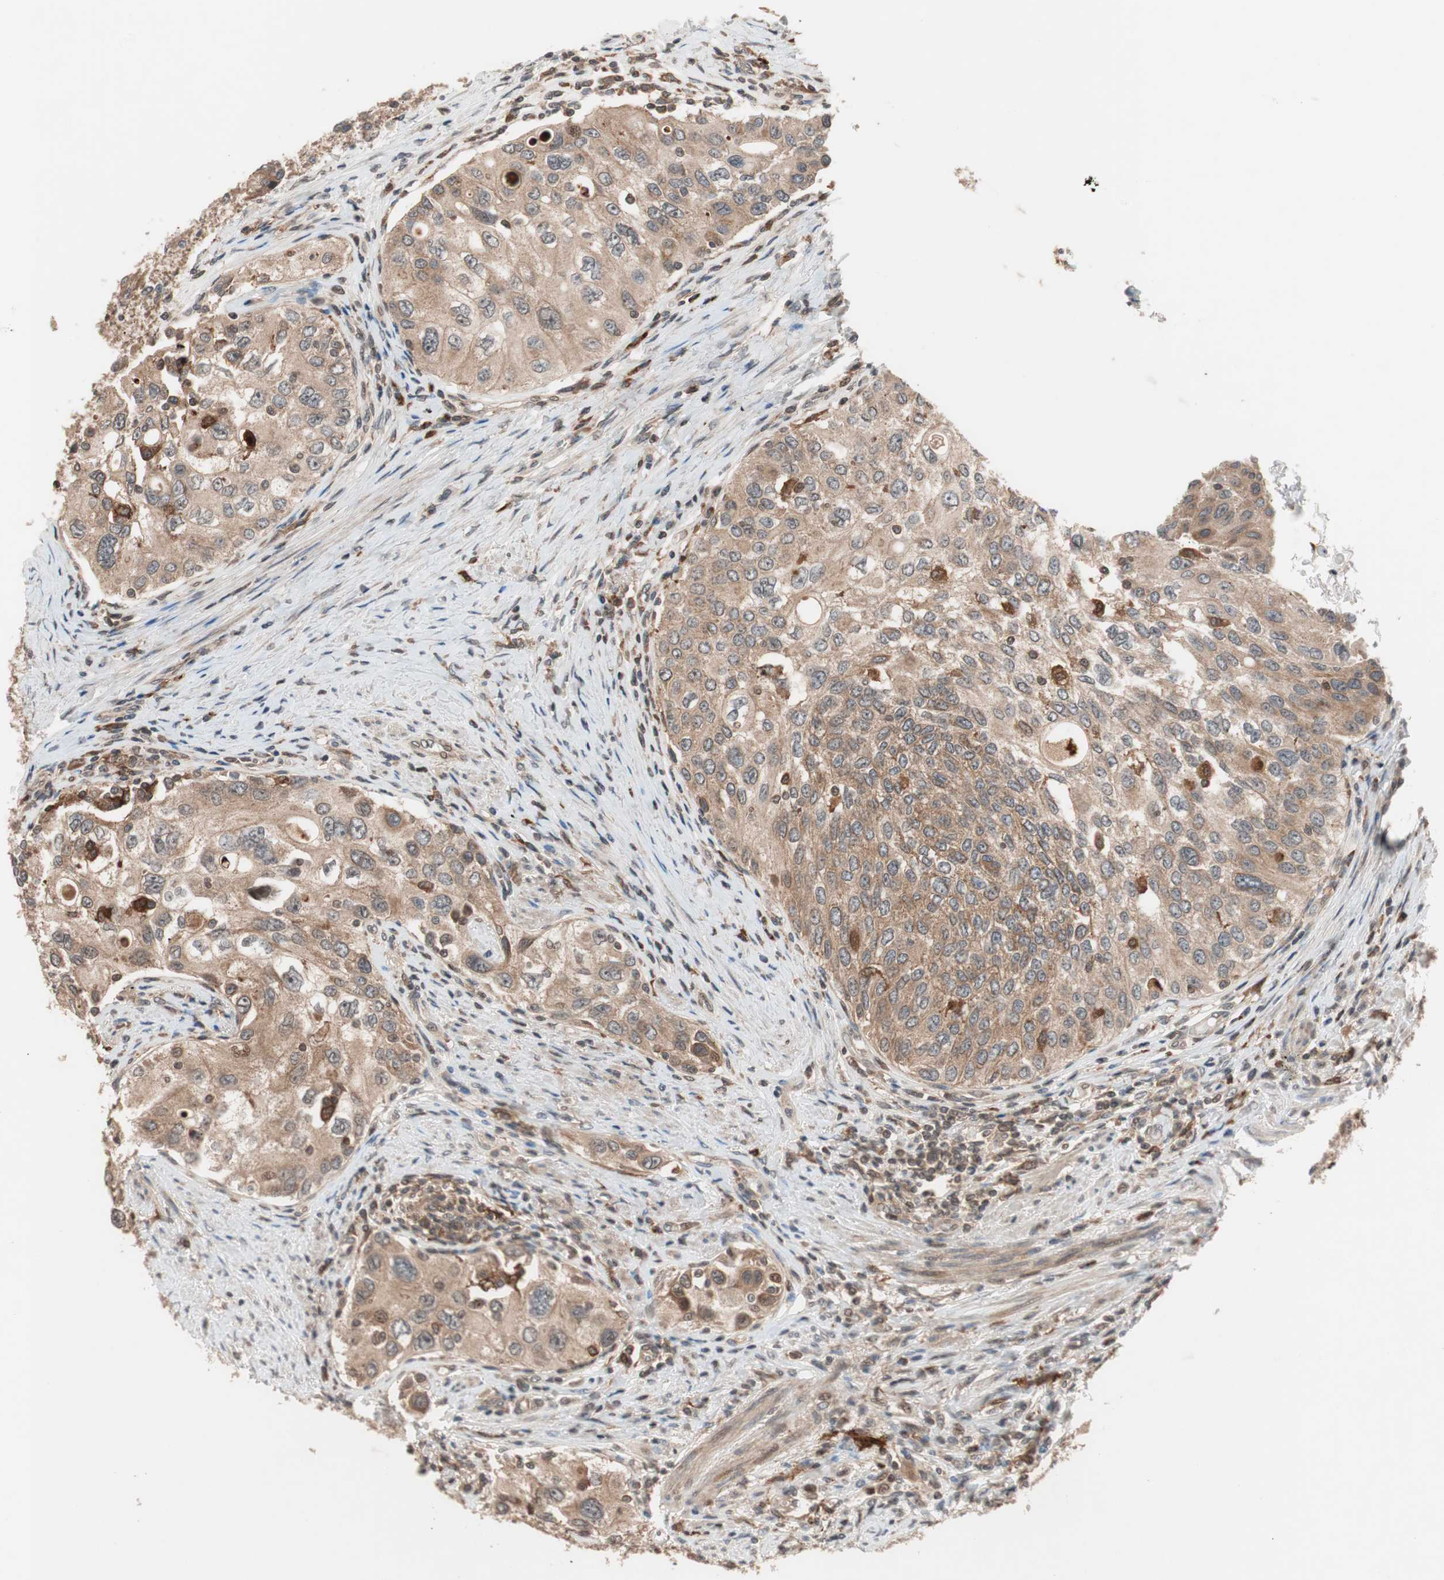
{"staining": {"intensity": "moderate", "quantity": ">75%", "location": "cytoplasmic/membranous"}, "tissue": "urothelial cancer", "cell_type": "Tumor cells", "image_type": "cancer", "snomed": [{"axis": "morphology", "description": "Urothelial carcinoma, High grade"}, {"axis": "topography", "description": "Urinary bladder"}], "caption": "Immunohistochemical staining of urothelial carcinoma (high-grade) exhibits moderate cytoplasmic/membranous protein staining in approximately >75% of tumor cells.", "gene": "NF2", "patient": {"sex": "female", "age": 56}}